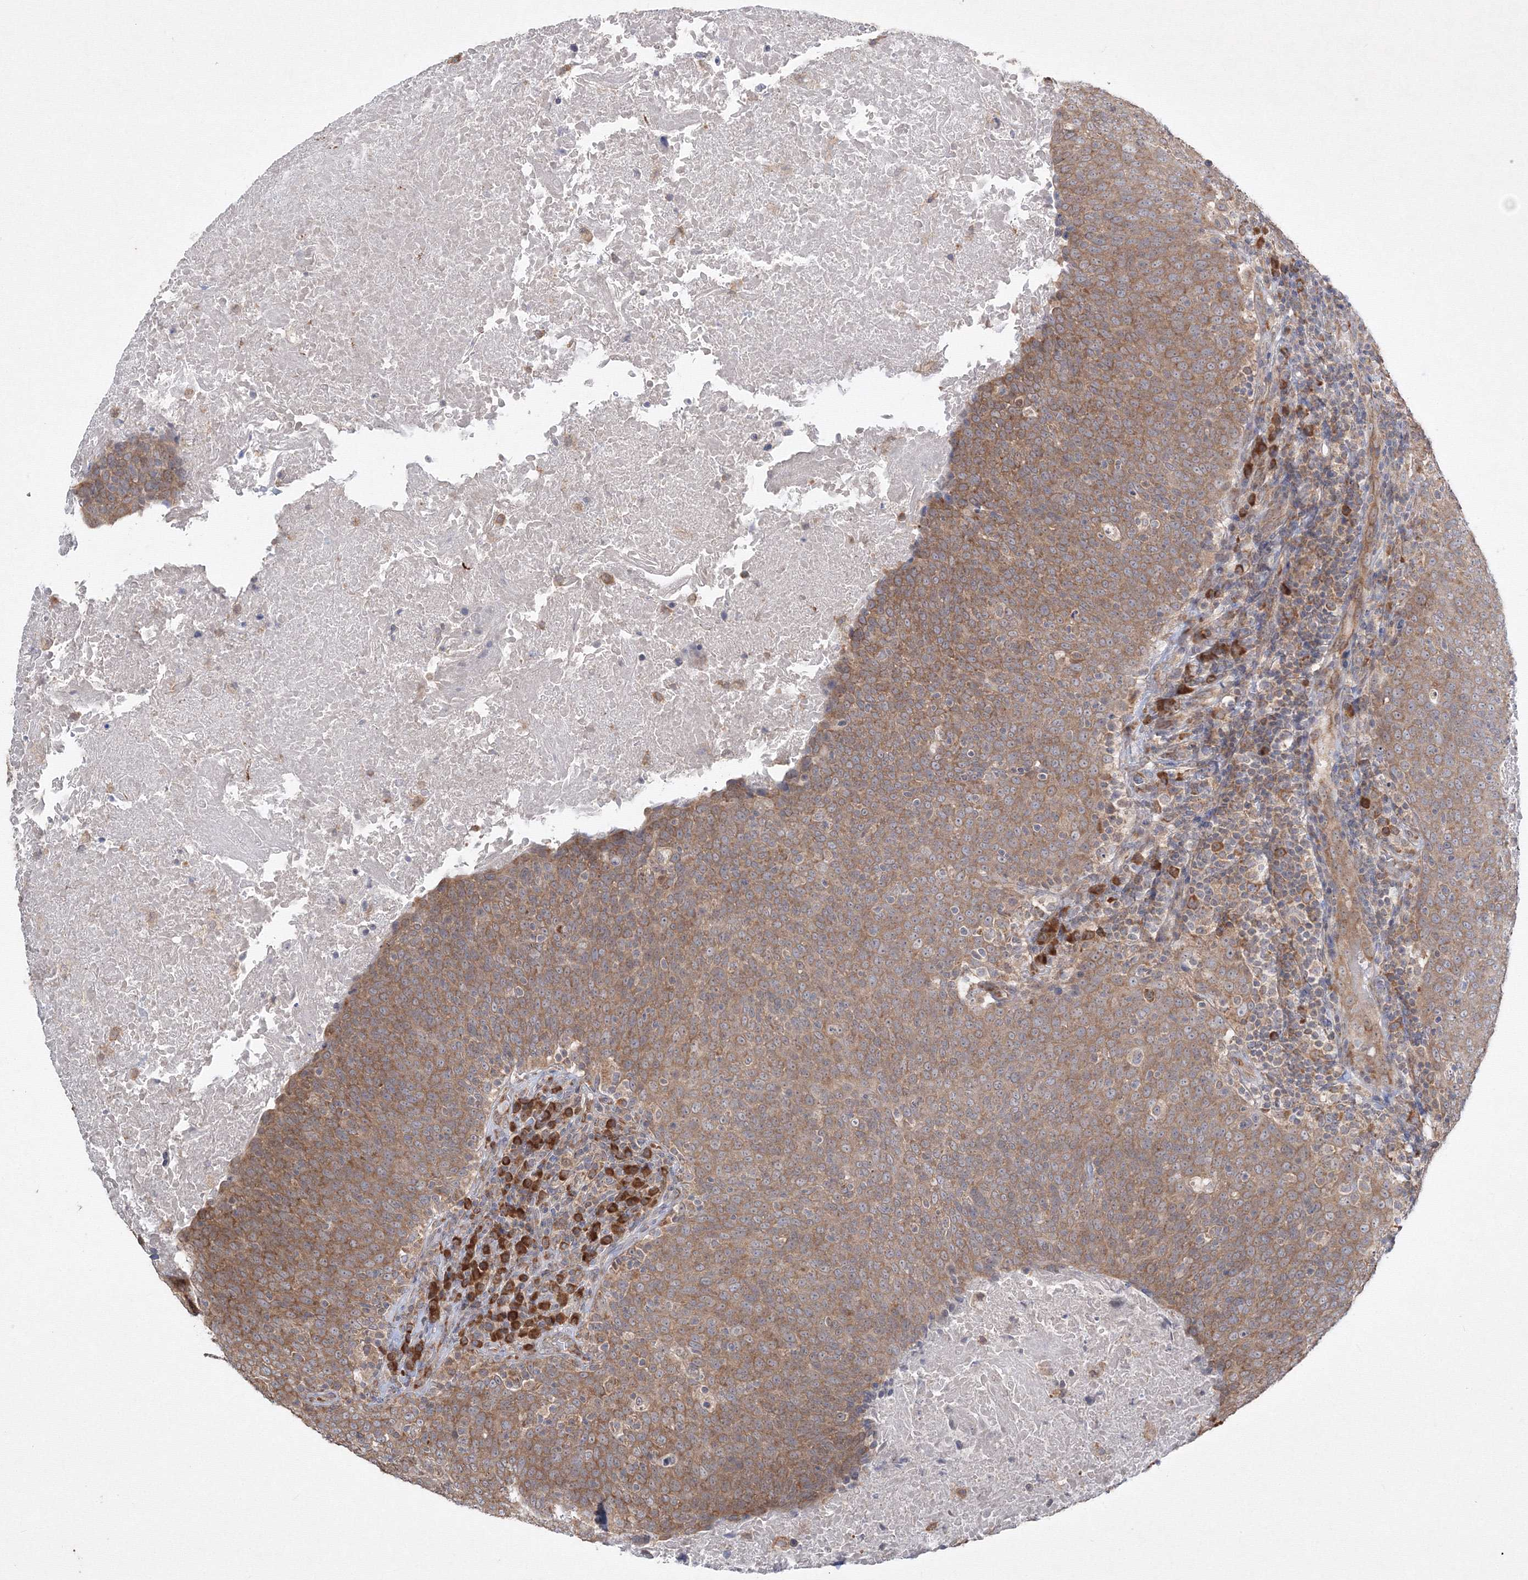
{"staining": {"intensity": "moderate", "quantity": ">75%", "location": "cytoplasmic/membranous"}, "tissue": "head and neck cancer", "cell_type": "Tumor cells", "image_type": "cancer", "snomed": [{"axis": "morphology", "description": "Squamous cell carcinoma, NOS"}, {"axis": "morphology", "description": "Squamous cell carcinoma, metastatic, NOS"}, {"axis": "topography", "description": "Lymph node"}, {"axis": "topography", "description": "Head-Neck"}], "caption": "Human head and neck cancer stained with a brown dye reveals moderate cytoplasmic/membranous positive positivity in approximately >75% of tumor cells.", "gene": "FBXL8", "patient": {"sex": "male", "age": 62}}